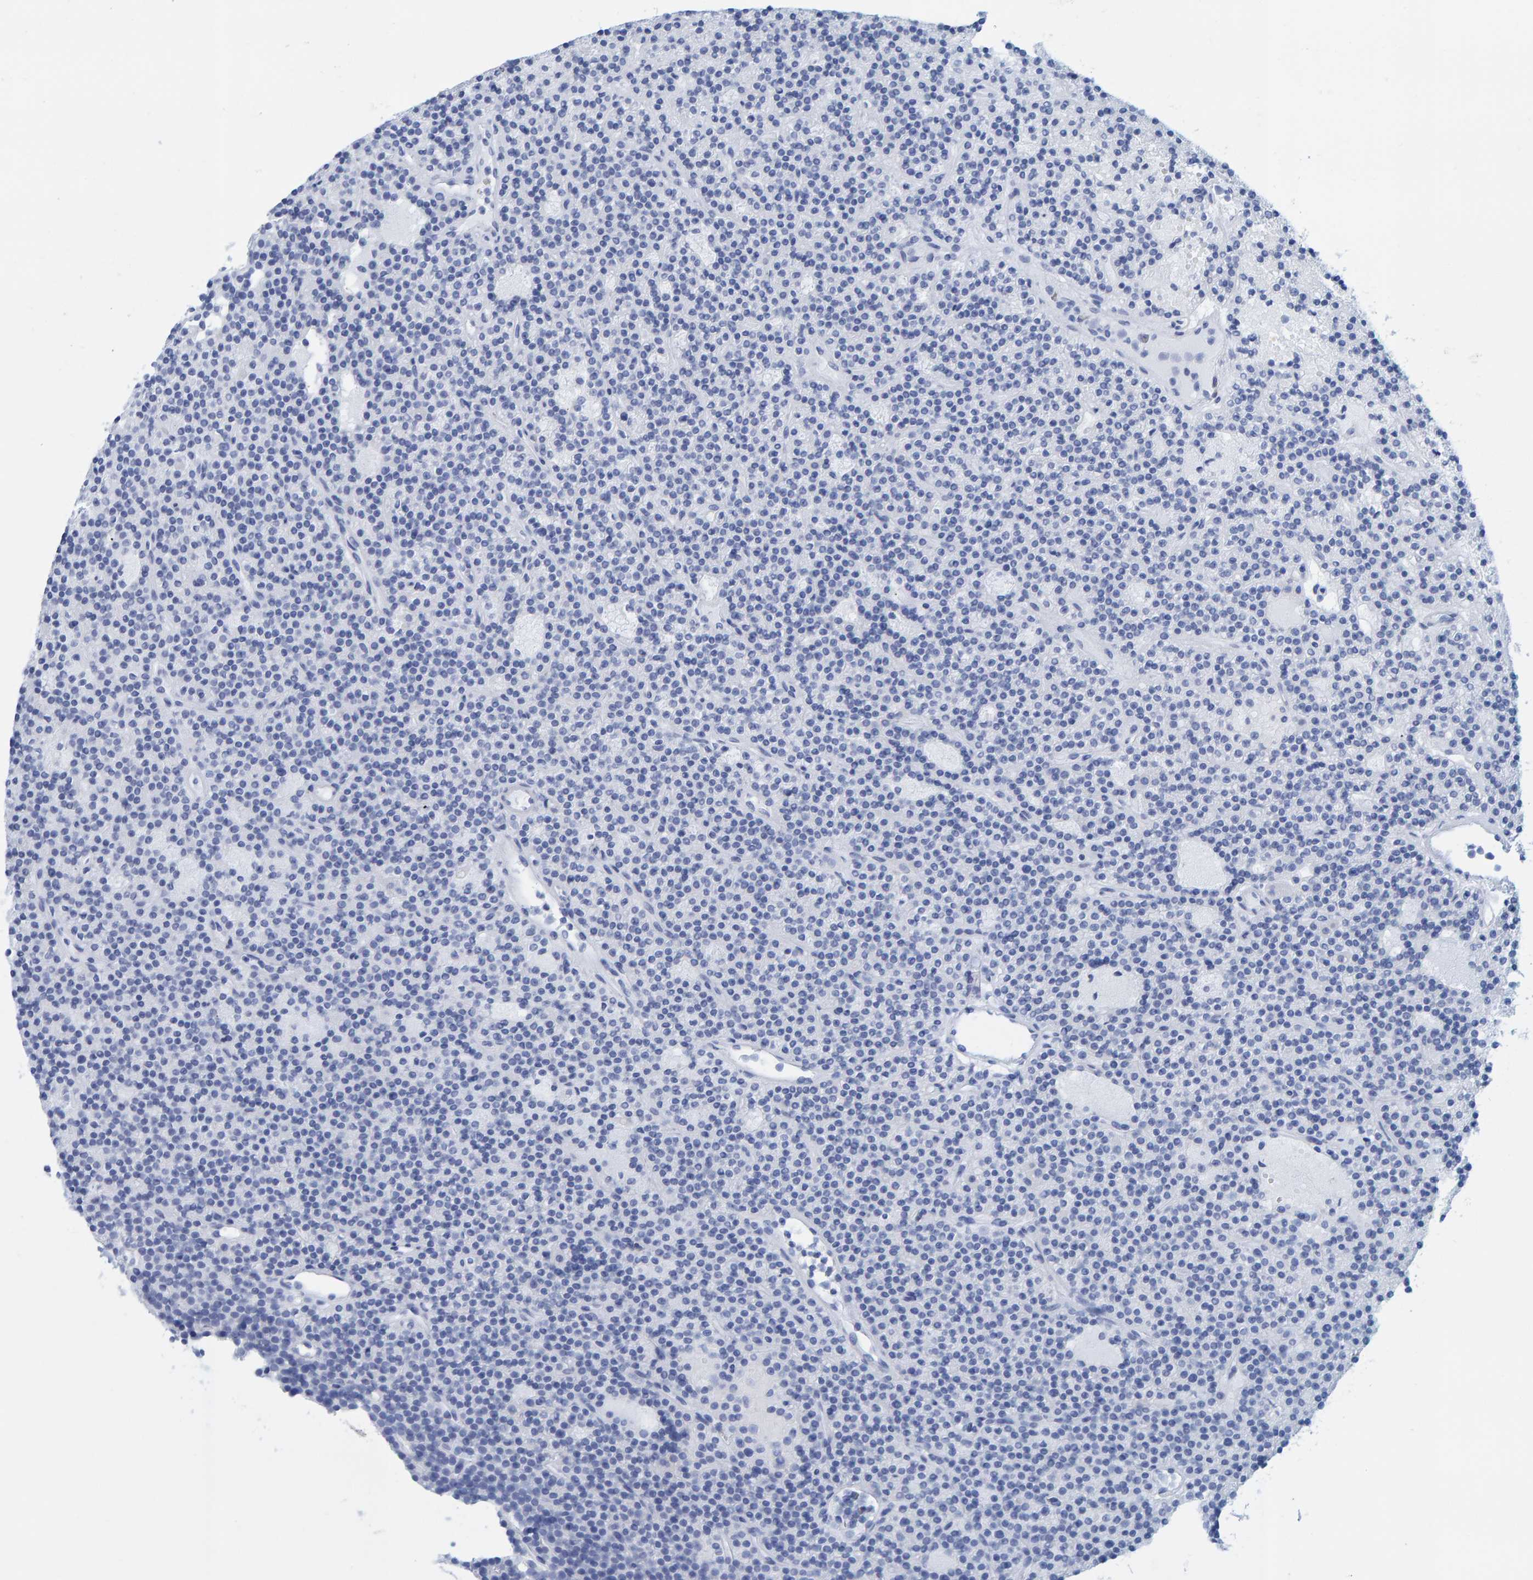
{"staining": {"intensity": "negative", "quantity": "none", "location": "none"}, "tissue": "parathyroid gland", "cell_type": "Glandular cells", "image_type": "normal", "snomed": [{"axis": "morphology", "description": "Normal tissue, NOS"}, {"axis": "topography", "description": "Parathyroid gland"}], "caption": "A high-resolution photomicrograph shows immunohistochemistry (IHC) staining of benign parathyroid gland, which exhibits no significant expression in glandular cells. (Immunohistochemistry, brightfield microscopy, high magnification).", "gene": "SFTPC", "patient": {"sex": "male", "age": 75}}